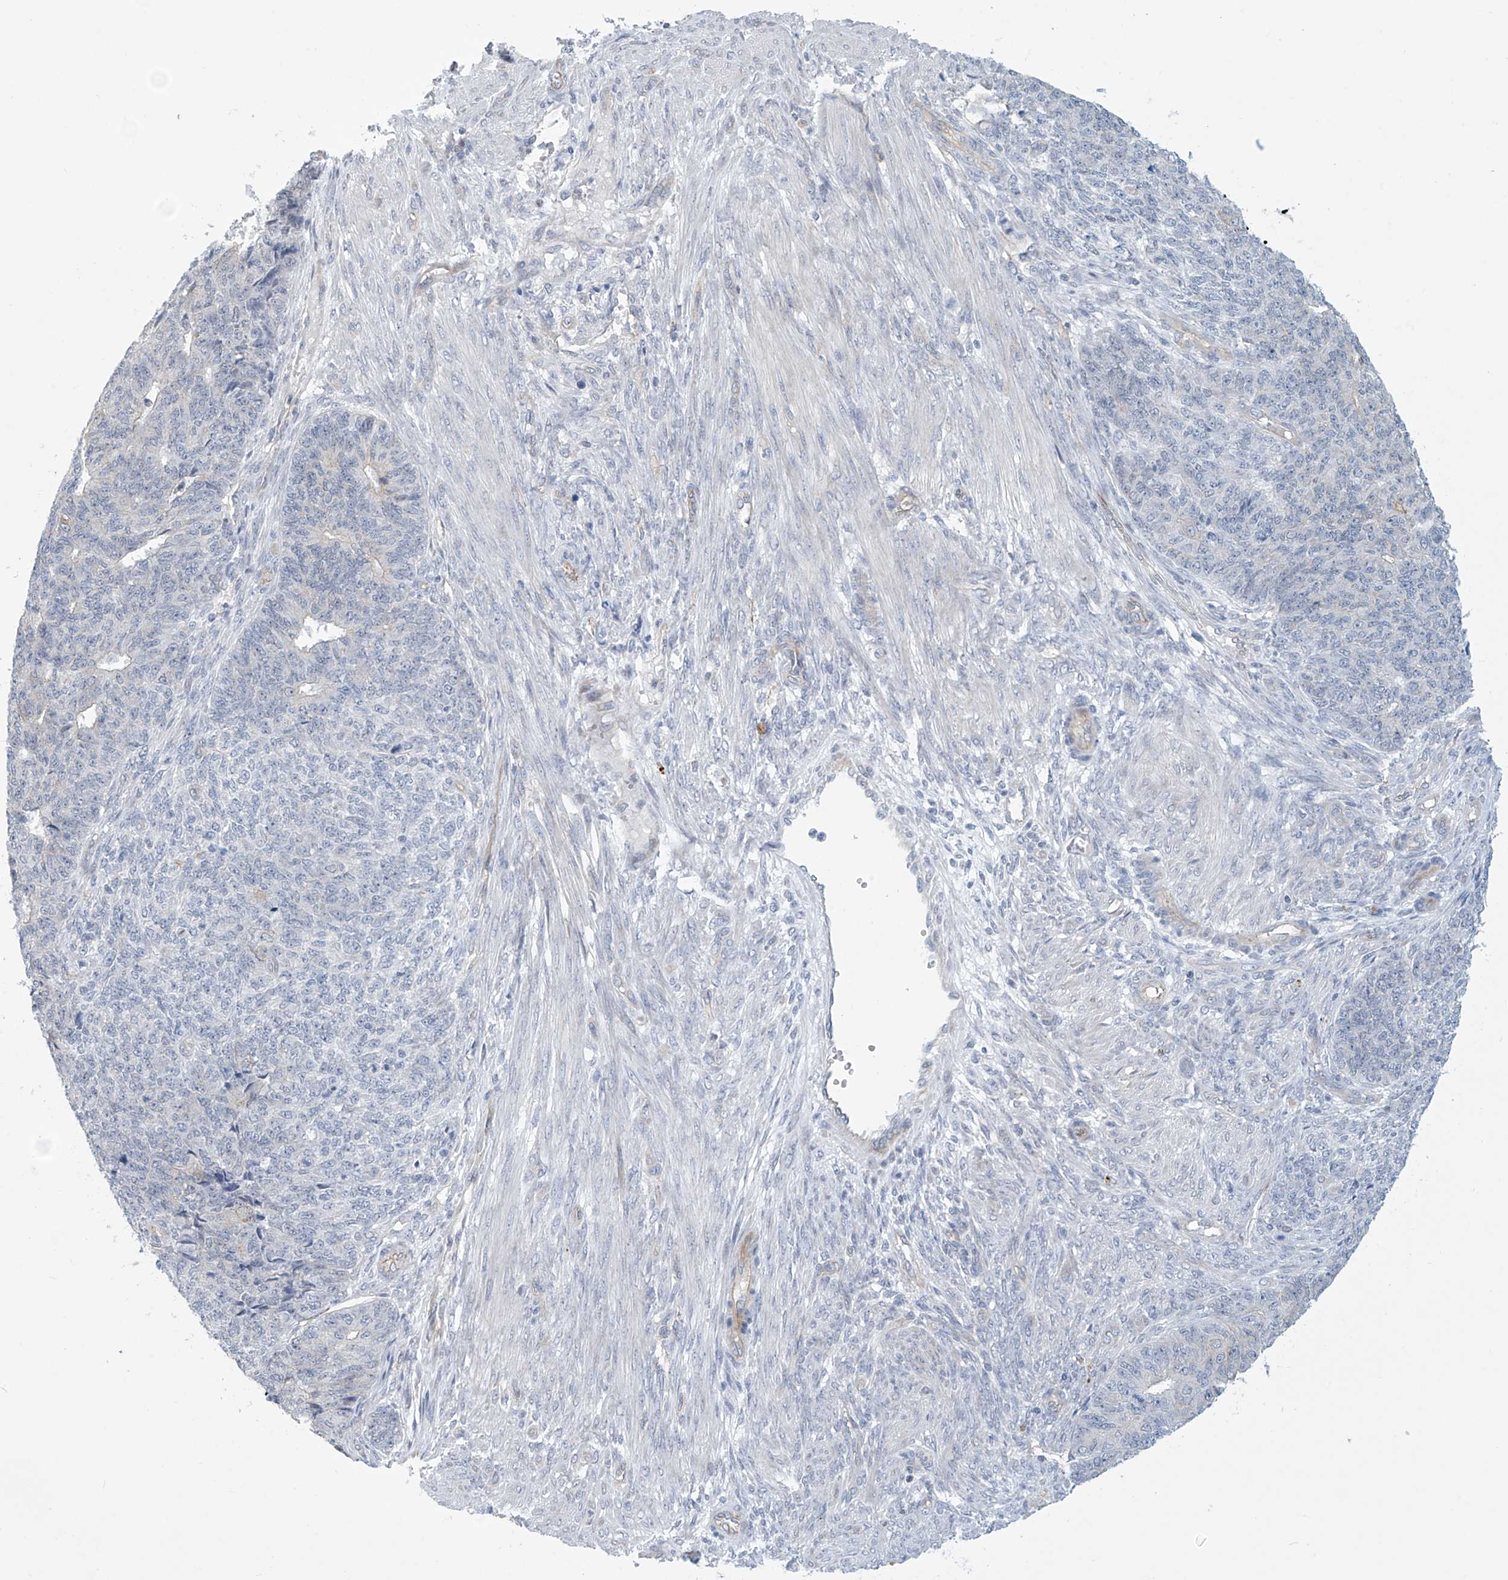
{"staining": {"intensity": "negative", "quantity": "none", "location": "none"}, "tissue": "endometrial cancer", "cell_type": "Tumor cells", "image_type": "cancer", "snomed": [{"axis": "morphology", "description": "Adenocarcinoma, NOS"}, {"axis": "topography", "description": "Endometrium"}], "caption": "High magnification brightfield microscopy of endometrial adenocarcinoma stained with DAB (3,3'-diaminobenzidine) (brown) and counterstained with hematoxylin (blue): tumor cells show no significant staining.", "gene": "ABHD13", "patient": {"sex": "female", "age": 32}}